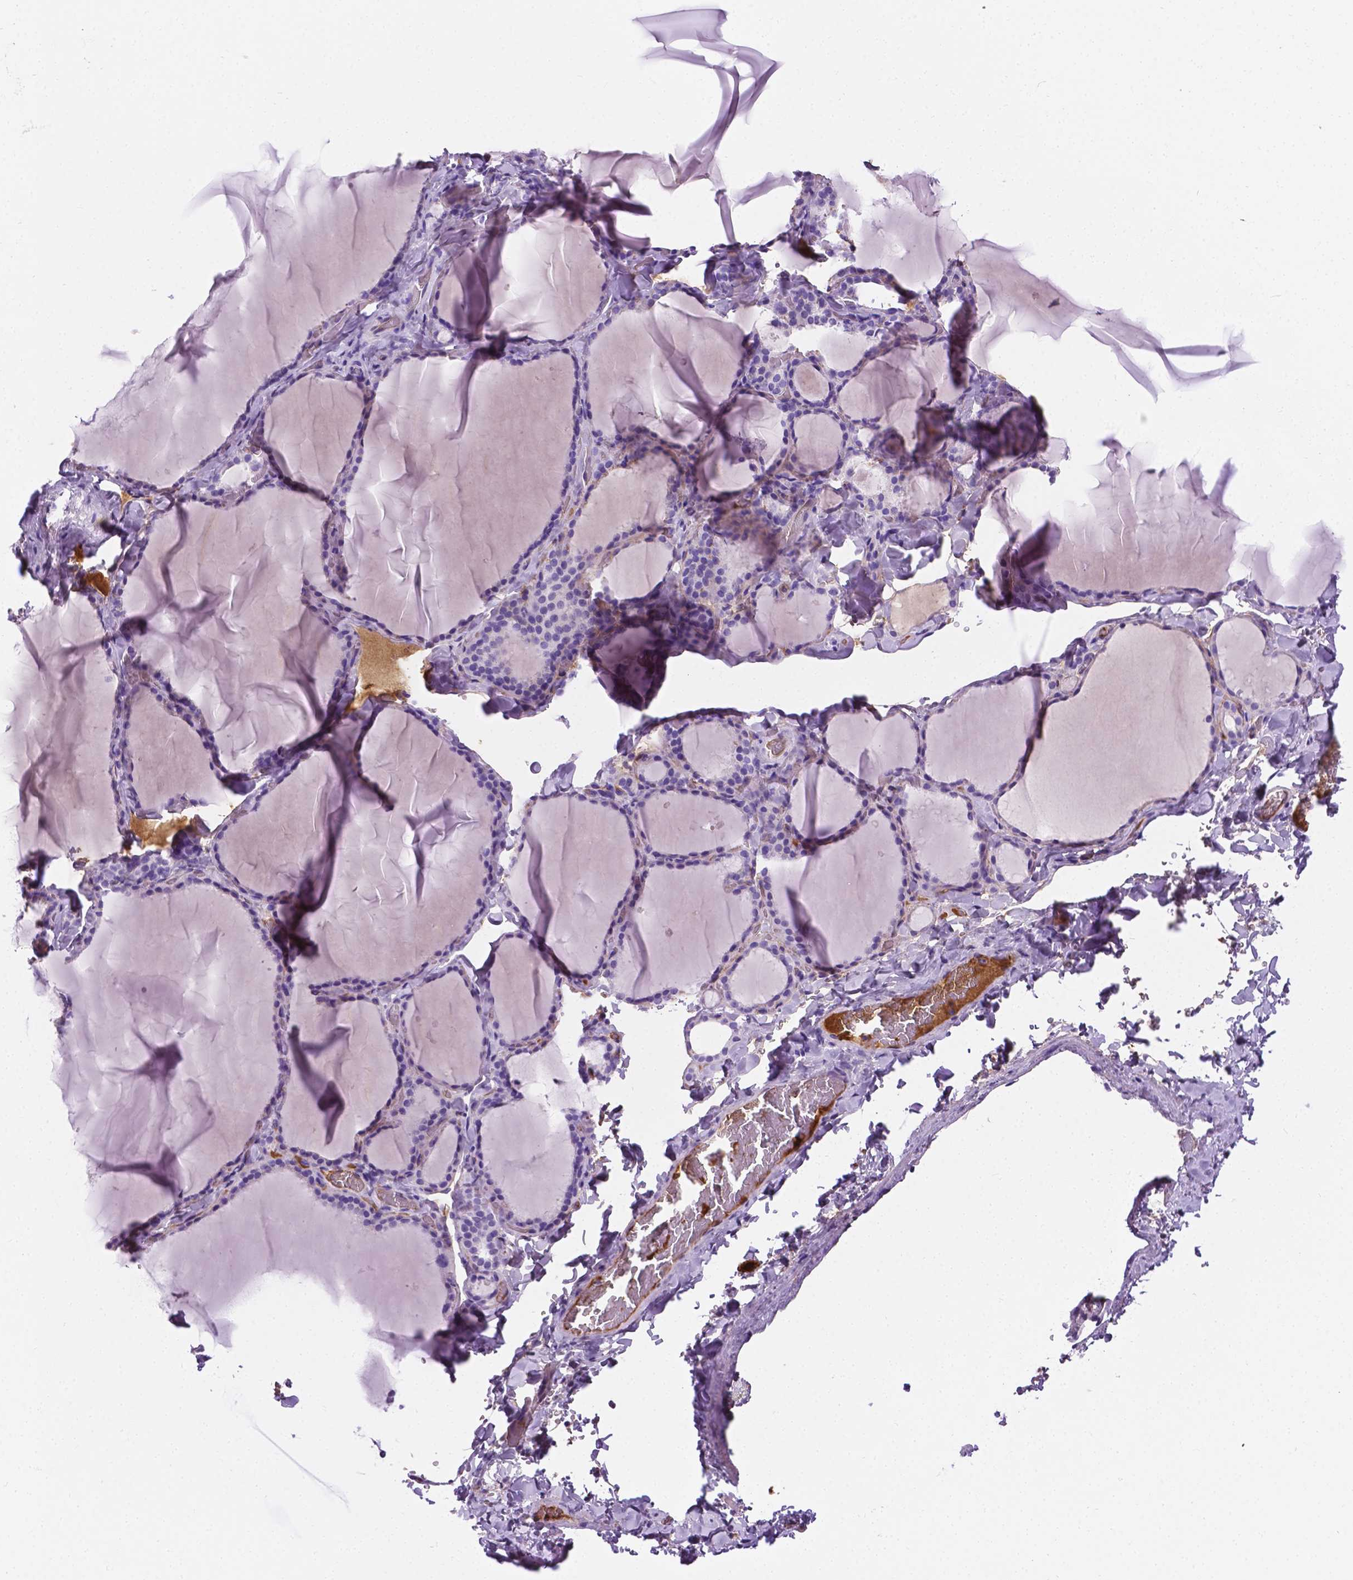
{"staining": {"intensity": "negative", "quantity": "none", "location": "none"}, "tissue": "thyroid gland", "cell_type": "Glandular cells", "image_type": "normal", "snomed": [{"axis": "morphology", "description": "Normal tissue, NOS"}, {"axis": "topography", "description": "Thyroid gland"}], "caption": "Immunohistochemical staining of unremarkable human thyroid gland reveals no significant staining in glandular cells.", "gene": "APOE", "patient": {"sex": "female", "age": 22}}